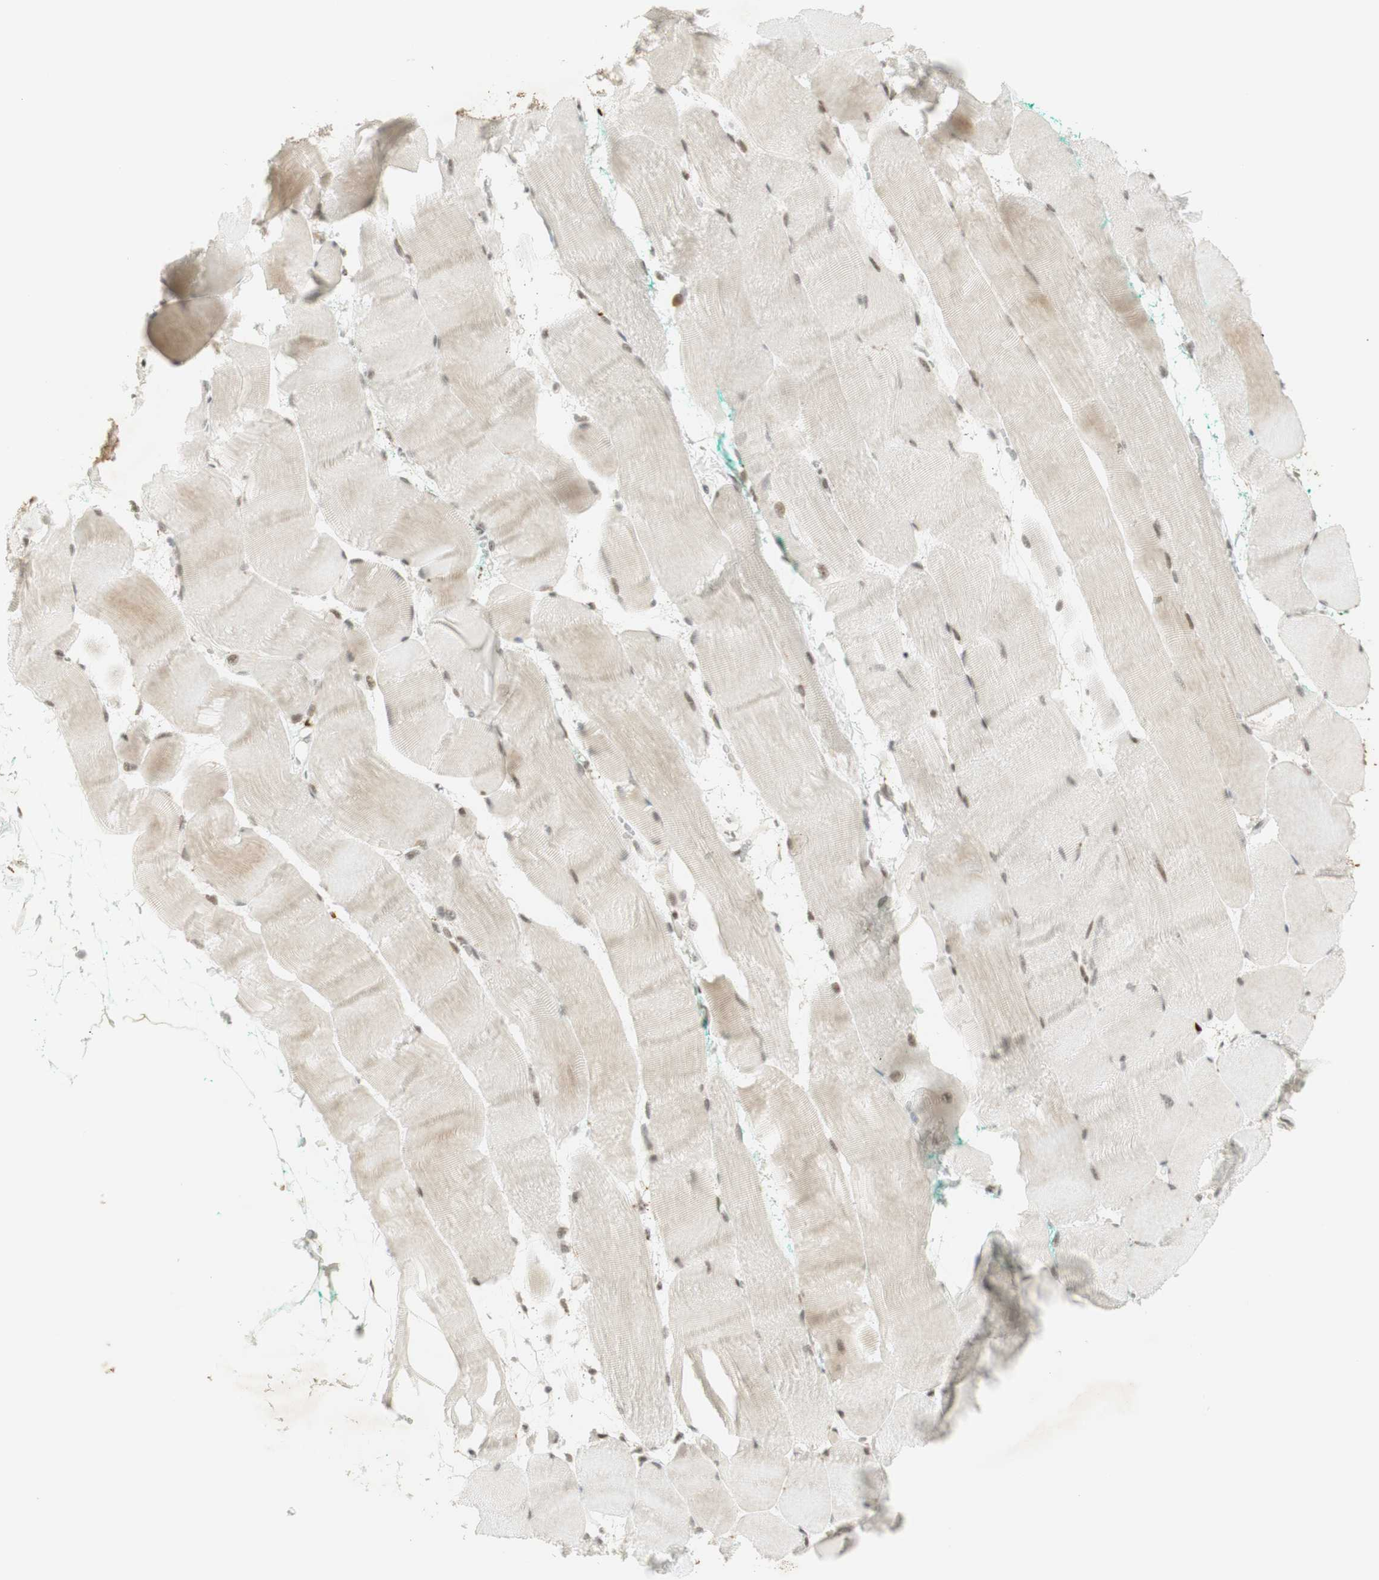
{"staining": {"intensity": "moderate", "quantity": ">75%", "location": "cytoplasmic/membranous,nuclear"}, "tissue": "skeletal muscle", "cell_type": "Myocytes", "image_type": "normal", "snomed": [{"axis": "morphology", "description": "Normal tissue, NOS"}, {"axis": "morphology", "description": "Squamous cell carcinoma, NOS"}, {"axis": "topography", "description": "Skeletal muscle"}], "caption": "High-magnification brightfield microscopy of benign skeletal muscle stained with DAB (3,3'-diaminobenzidine) (brown) and counterstained with hematoxylin (blue). myocytes exhibit moderate cytoplasmic/membranous,nuclear staining is present in about>75% of cells.", "gene": "IRF1", "patient": {"sex": "male", "age": 51}}